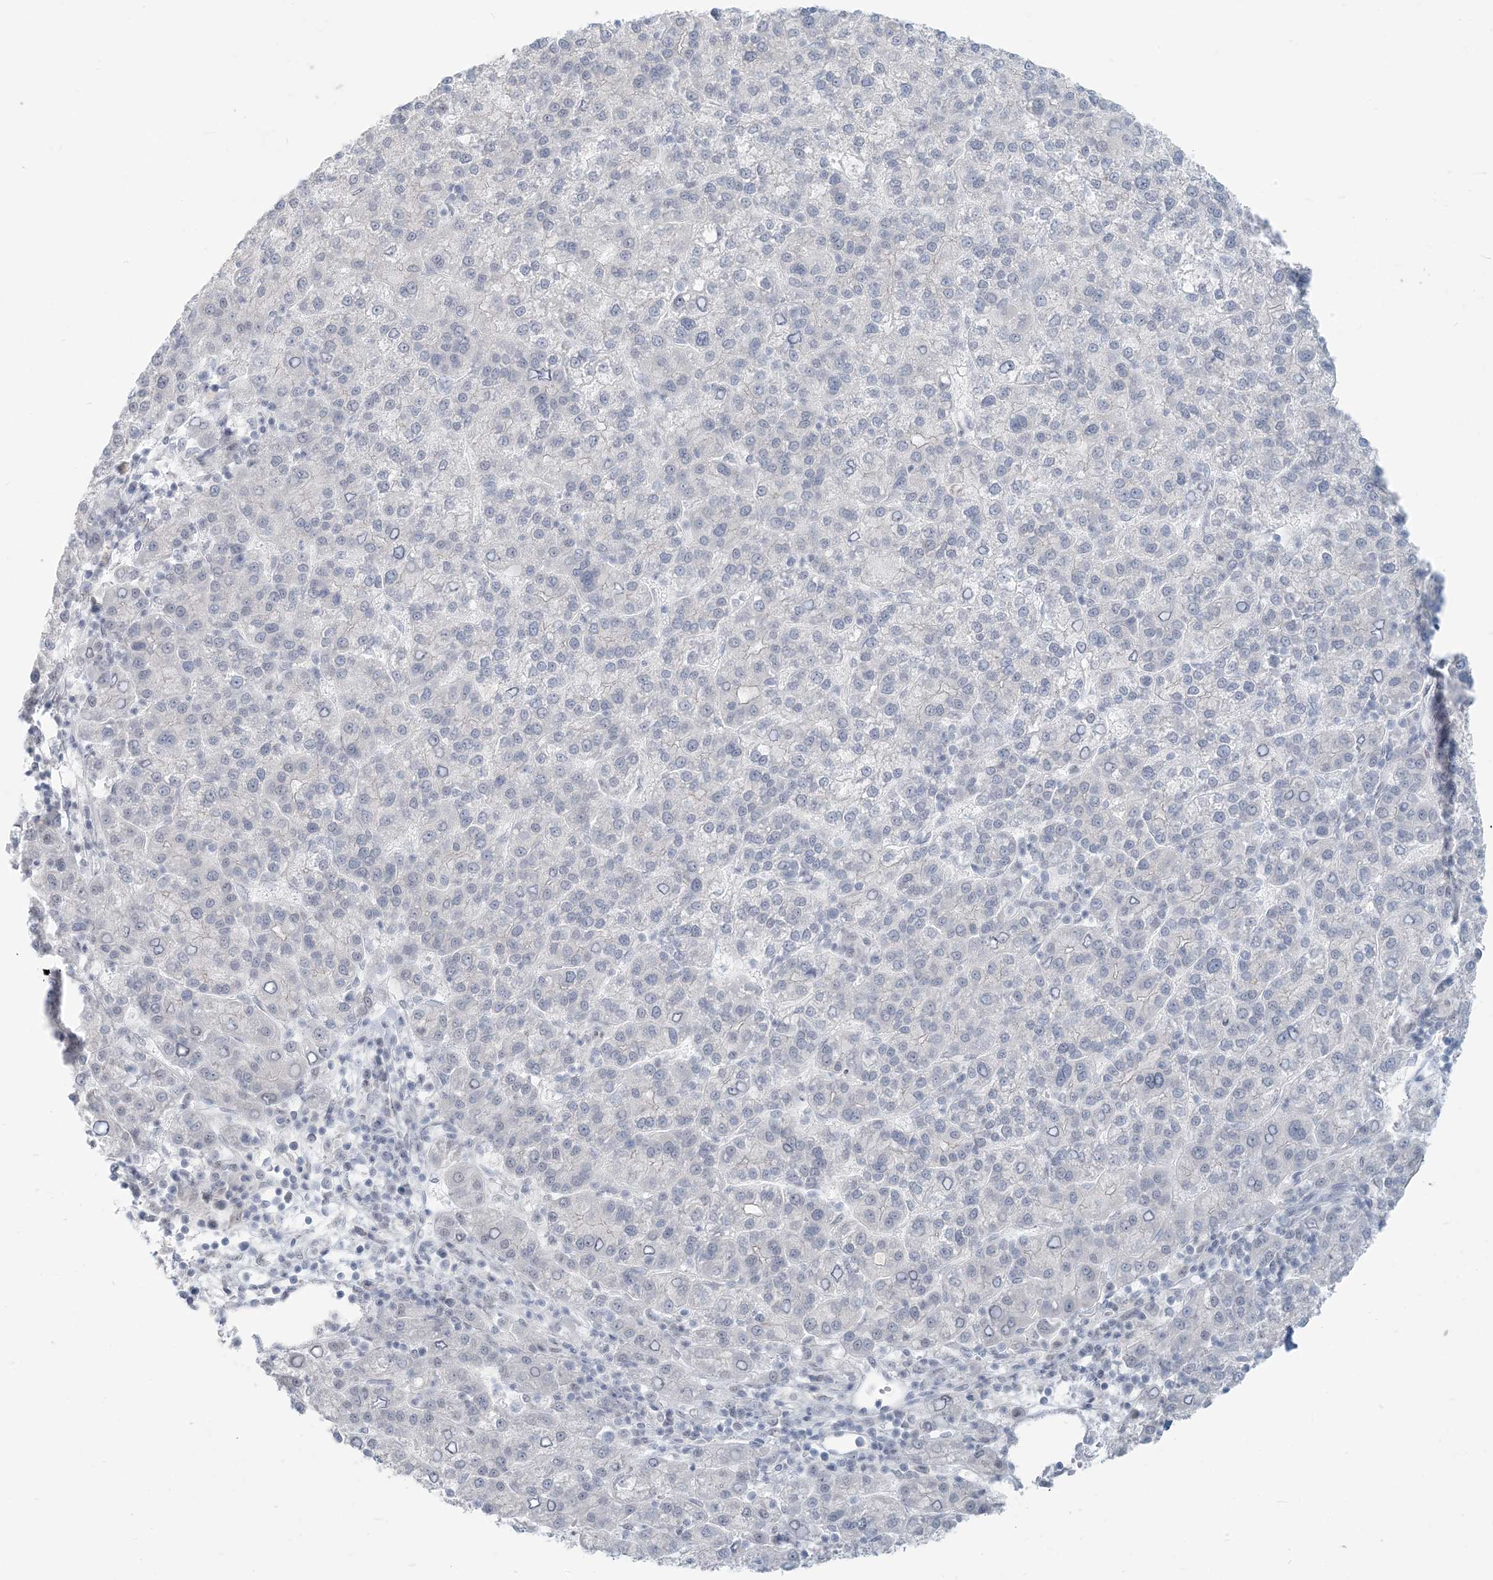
{"staining": {"intensity": "negative", "quantity": "none", "location": "none"}, "tissue": "liver cancer", "cell_type": "Tumor cells", "image_type": "cancer", "snomed": [{"axis": "morphology", "description": "Carcinoma, Hepatocellular, NOS"}, {"axis": "topography", "description": "Liver"}], "caption": "Immunohistochemistry histopathology image of human liver hepatocellular carcinoma stained for a protein (brown), which reveals no expression in tumor cells.", "gene": "SCML1", "patient": {"sex": "female", "age": 58}}